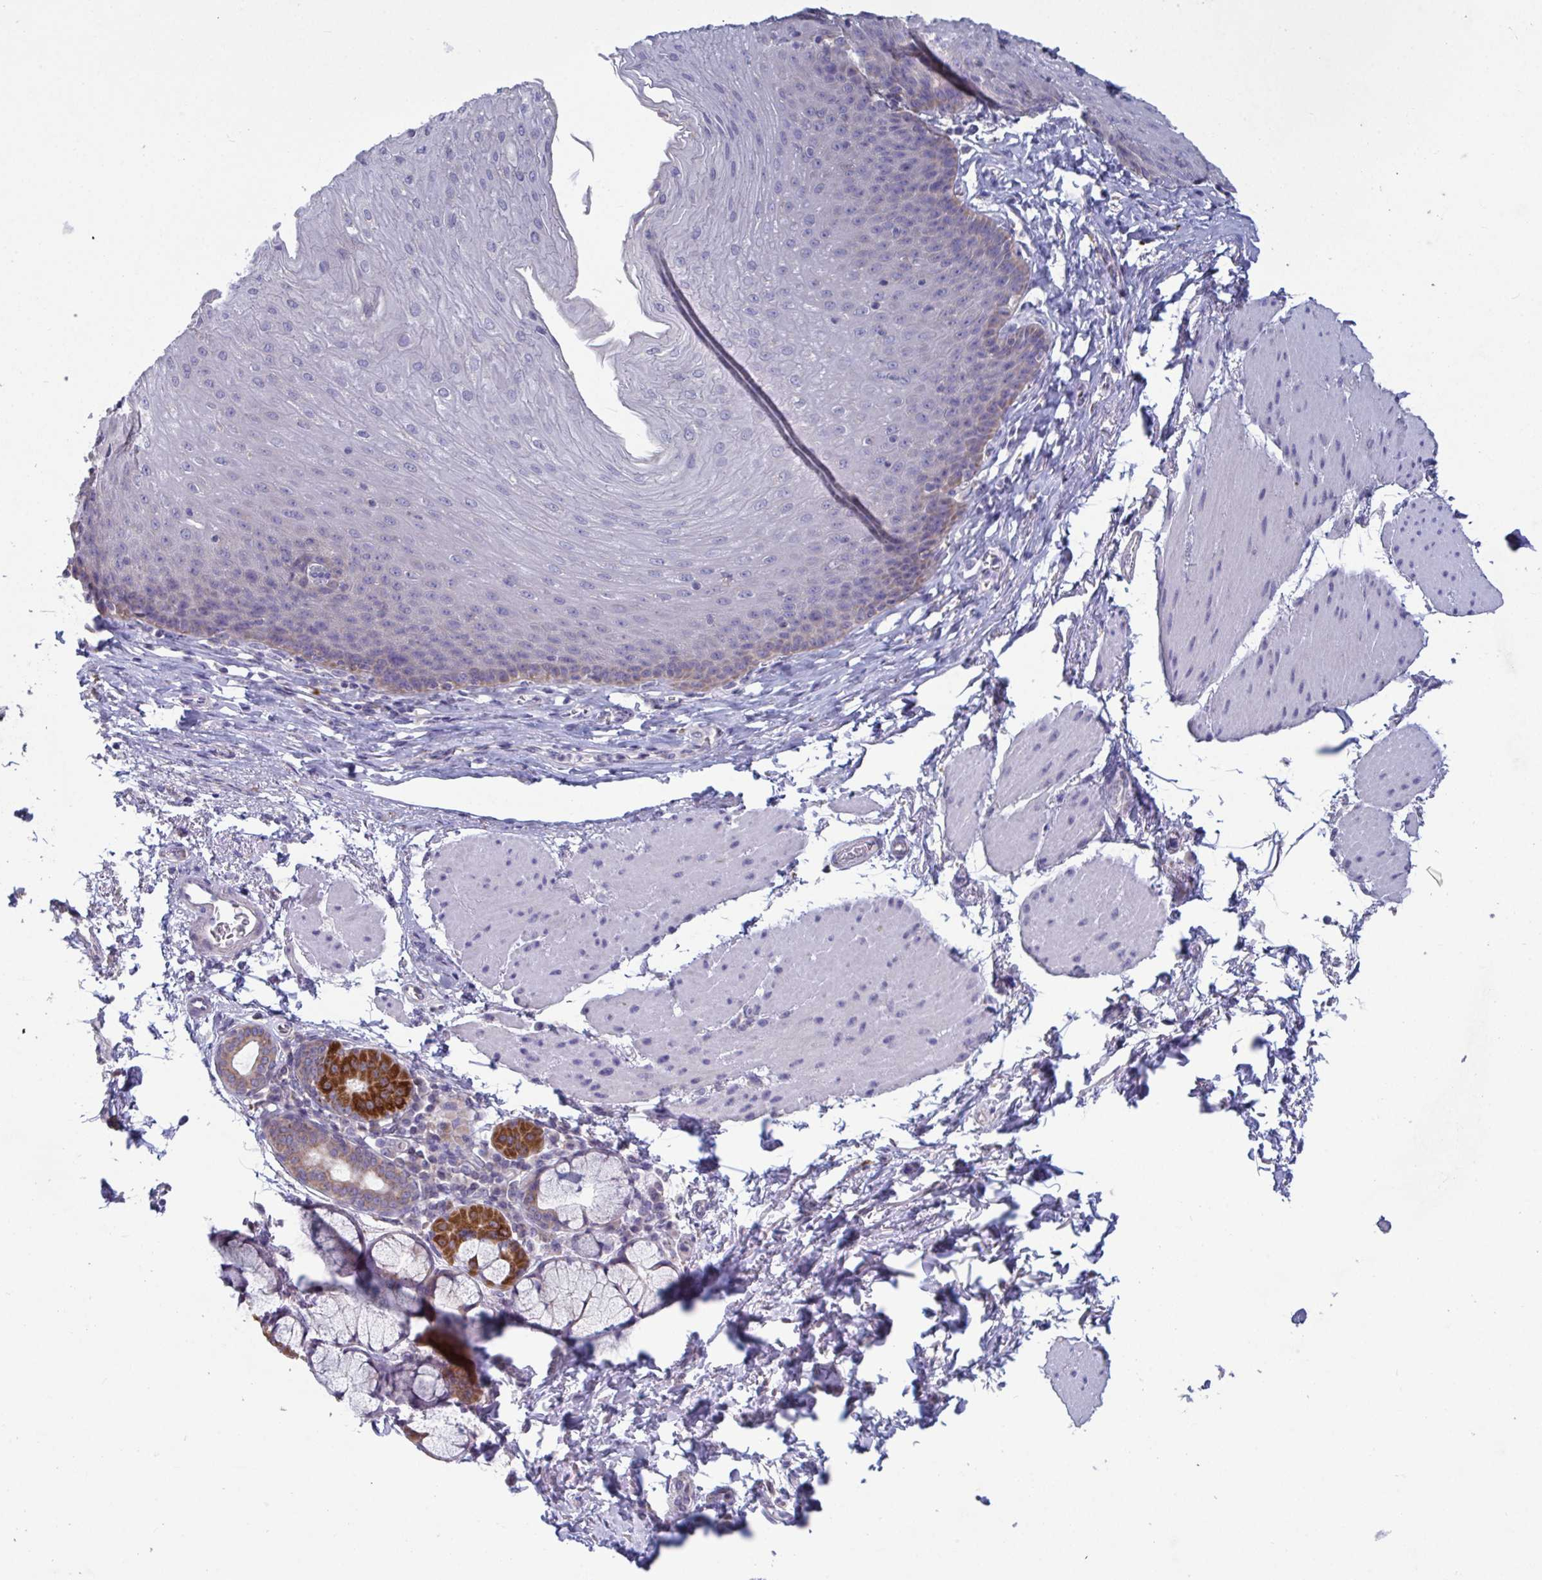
{"staining": {"intensity": "weak", "quantity": "<25%", "location": "cytoplasmic/membranous"}, "tissue": "esophagus", "cell_type": "Squamous epithelial cells", "image_type": "normal", "snomed": [{"axis": "morphology", "description": "Normal tissue, NOS"}, {"axis": "topography", "description": "Esophagus"}], "caption": "DAB immunohistochemical staining of benign human esophagus displays no significant positivity in squamous epithelial cells.", "gene": "GALNT13", "patient": {"sex": "female", "age": 81}}